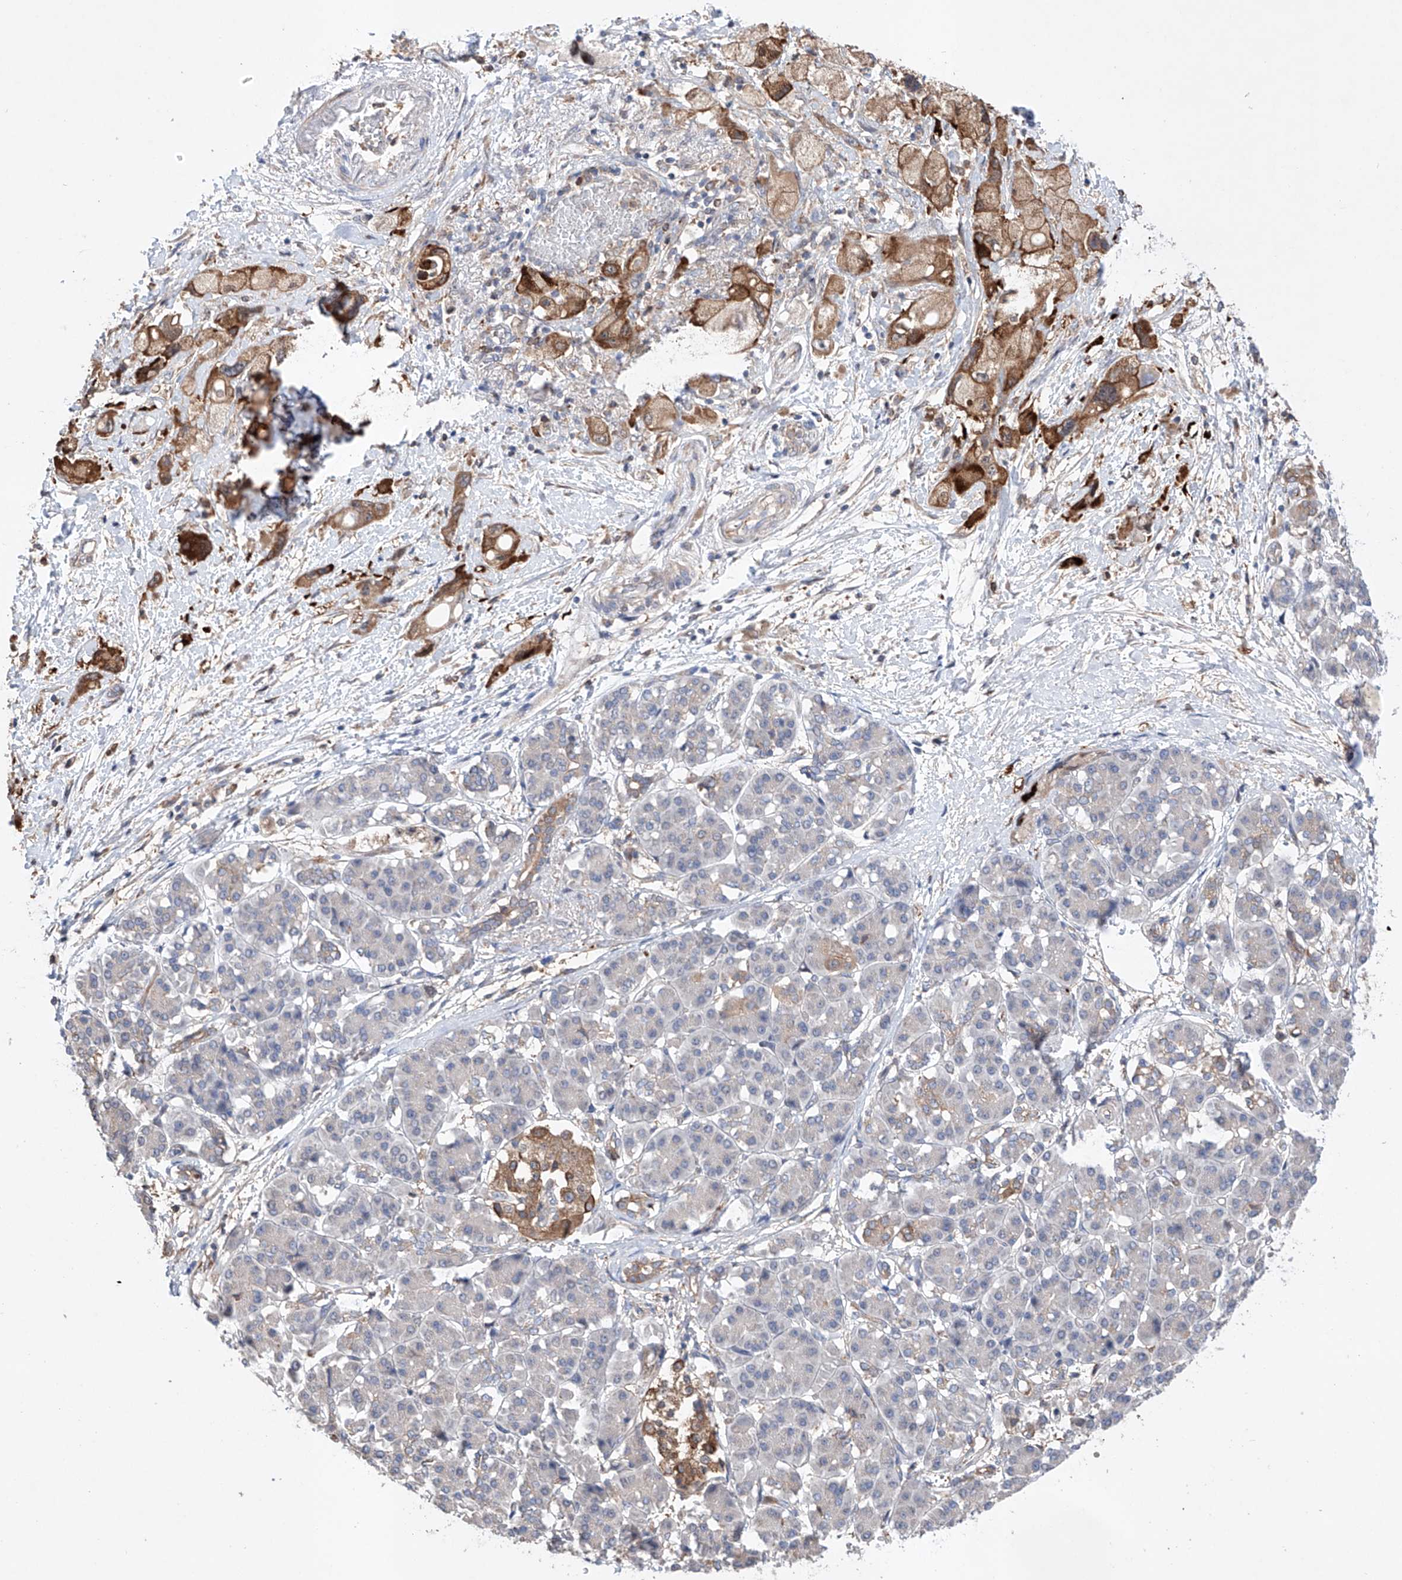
{"staining": {"intensity": "moderate", "quantity": ">75%", "location": "cytoplasmic/membranous"}, "tissue": "pancreatic cancer", "cell_type": "Tumor cells", "image_type": "cancer", "snomed": [{"axis": "morphology", "description": "Normal tissue, NOS"}, {"axis": "morphology", "description": "Adenocarcinoma, NOS"}, {"axis": "topography", "description": "Pancreas"}], "caption": "A brown stain labels moderate cytoplasmic/membranous staining of a protein in human pancreatic adenocarcinoma tumor cells.", "gene": "TIMM23", "patient": {"sex": "female", "age": 68}}